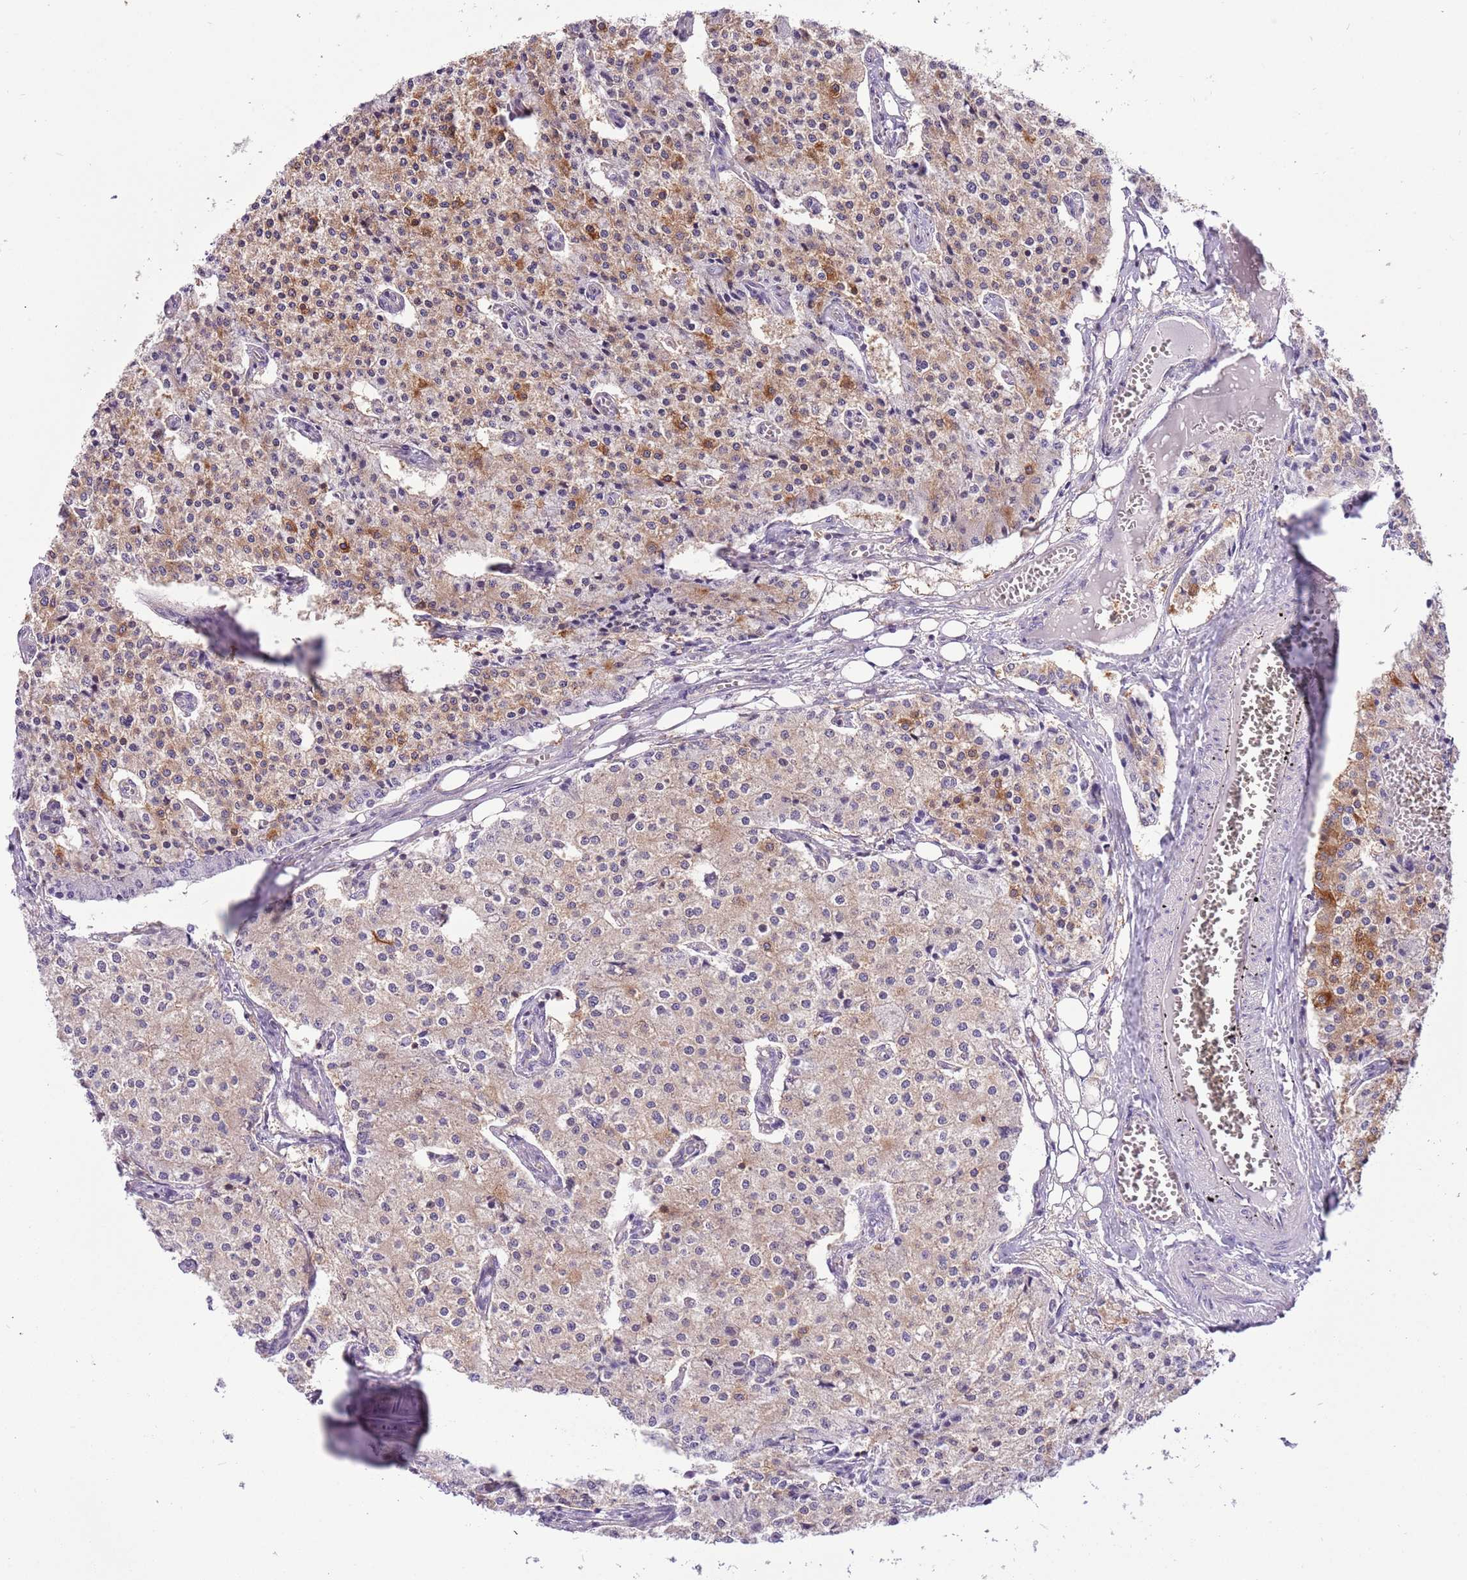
{"staining": {"intensity": "moderate", "quantity": "25%-75%", "location": "cytoplasmic/membranous"}, "tissue": "carcinoid", "cell_type": "Tumor cells", "image_type": "cancer", "snomed": [{"axis": "morphology", "description": "Carcinoid, malignant, NOS"}, {"axis": "topography", "description": "Colon"}], "caption": "A brown stain labels moderate cytoplasmic/membranous expression of a protein in carcinoid tumor cells.", "gene": "STIP1", "patient": {"sex": "female", "age": 52}}